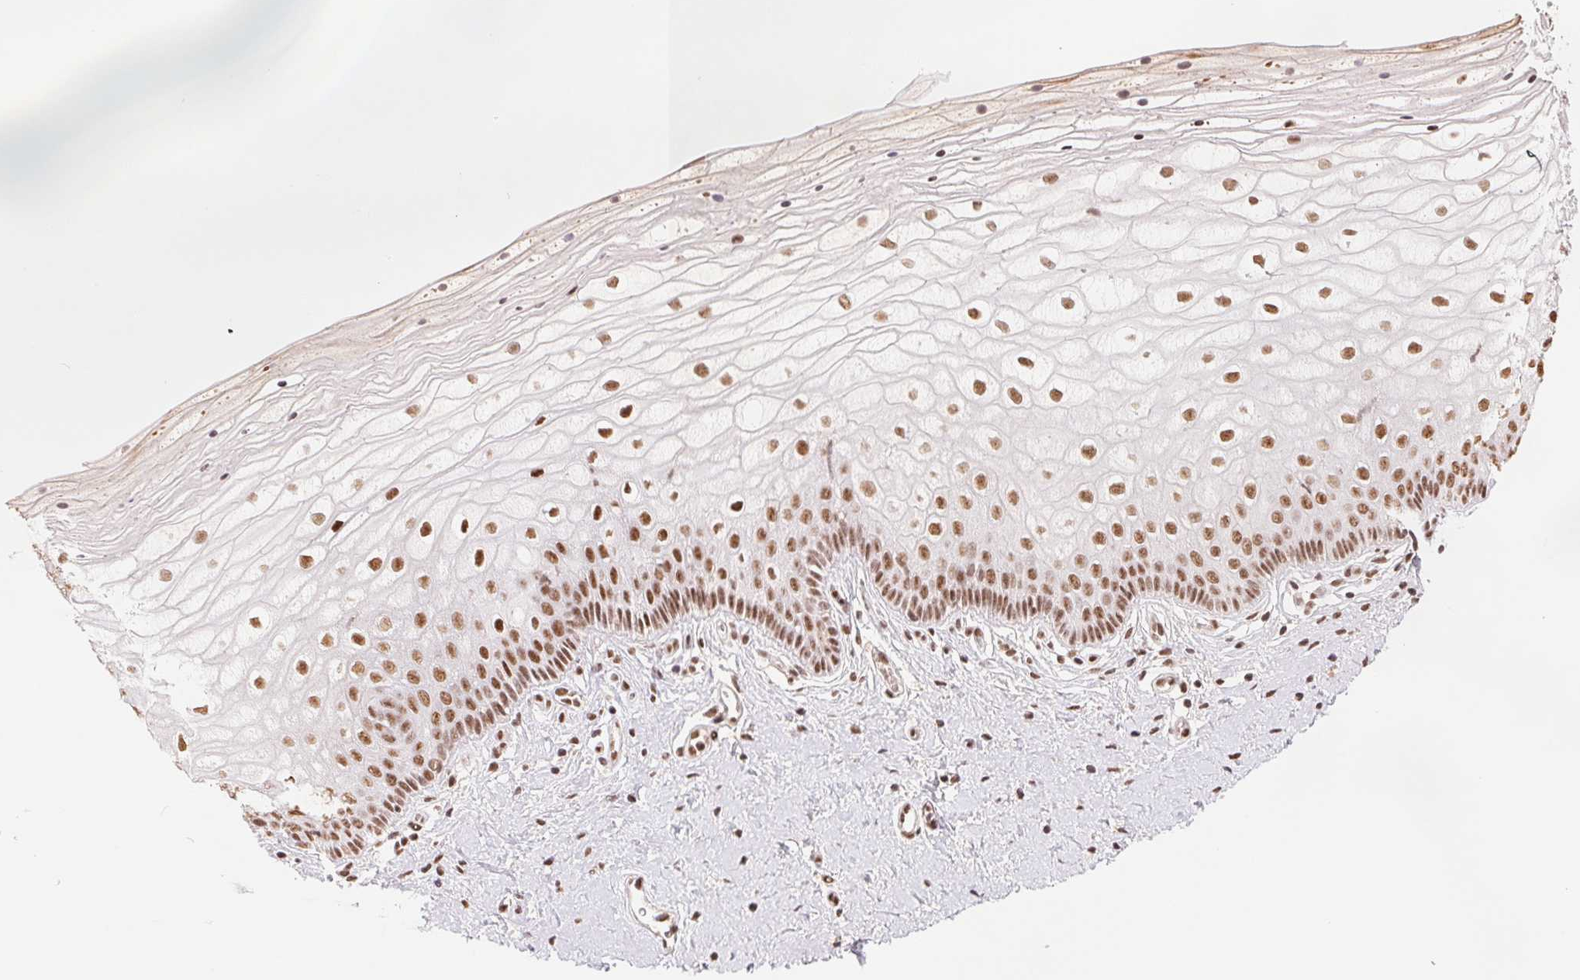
{"staining": {"intensity": "moderate", "quantity": ">75%", "location": "nuclear"}, "tissue": "vagina", "cell_type": "Squamous epithelial cells", "image_type": "normal", "snomed": [{"axis": "morphology", "description": "Normal tissue, NOS"}, {"axis": "topography", "description": "Vagina"}], "caption": "Benign vagina displays moderate nuclear positivity in about >75% of squamous epithelial cells, visualized by immunohistochemistry.", "gene": "SREK1", "patient": {"sex": "female", "age": 39}}